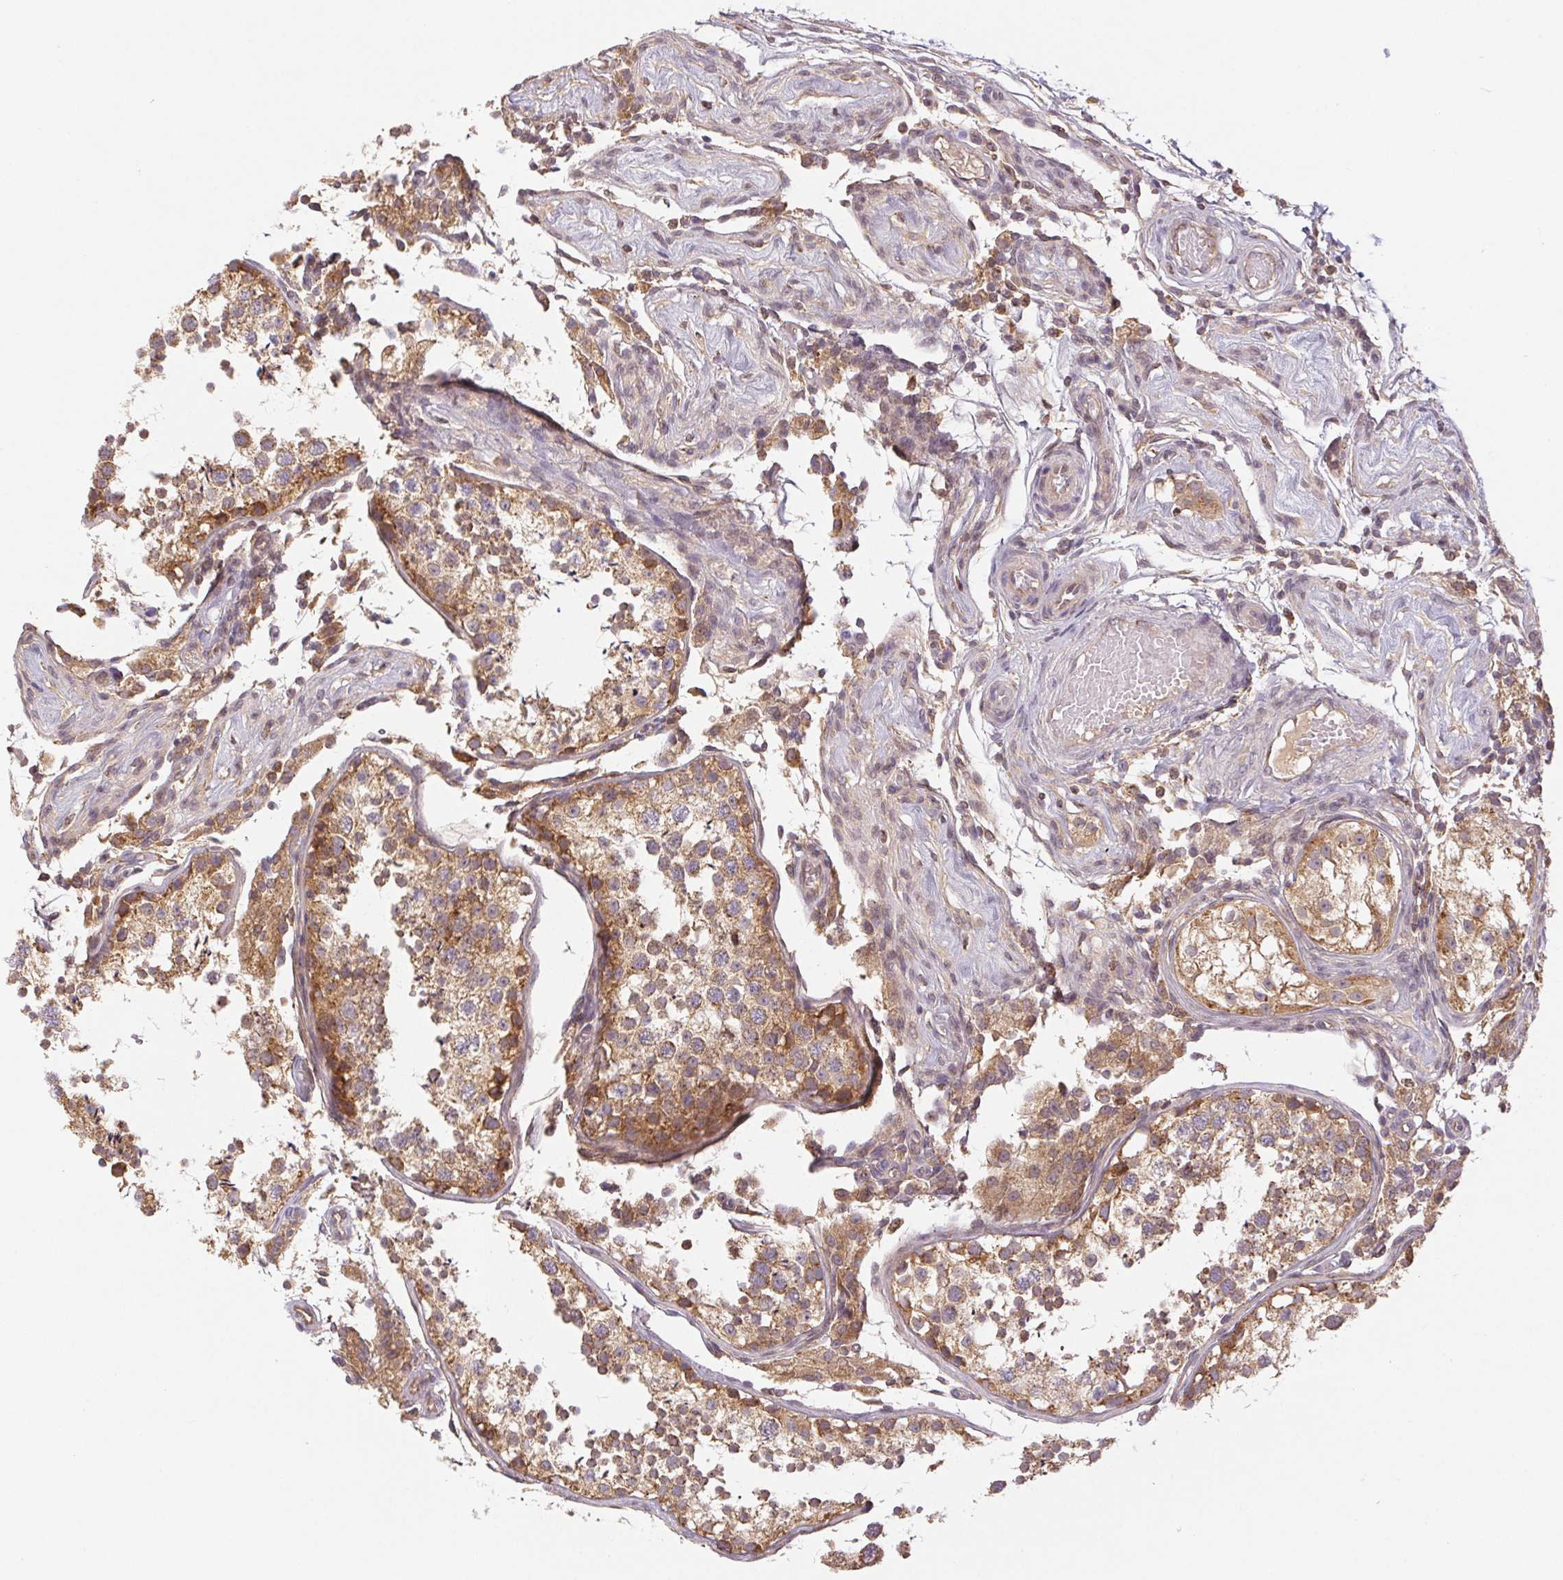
{"staining": {"intensity": "moderate", "quantity": ">75%", "location": "cytoplasmic/membranous"}, "tissue": "testis", "cell_type": "Cells in seminiferous ducts", "image_type": "normal", "snomed": [{"axis": "morphology", "description": "Normal tissue, NOS"}, {"axis": "morphology", "description": "Seminoma, NOS"}, {"axis": "topography", "description": "Testis"}], "caption": "Immunohistochemistry image of unremarkable testis: human testis stained using IHC shows medium levels of moderate protein expression localized specifically in the cytoplasmic/membranous of cells in seminiferous ducts, appearing as a cytoplasmic/membranous brown color.", "gene": "MTHFD1L", "patient": {"sex": "male", "age": 29}}